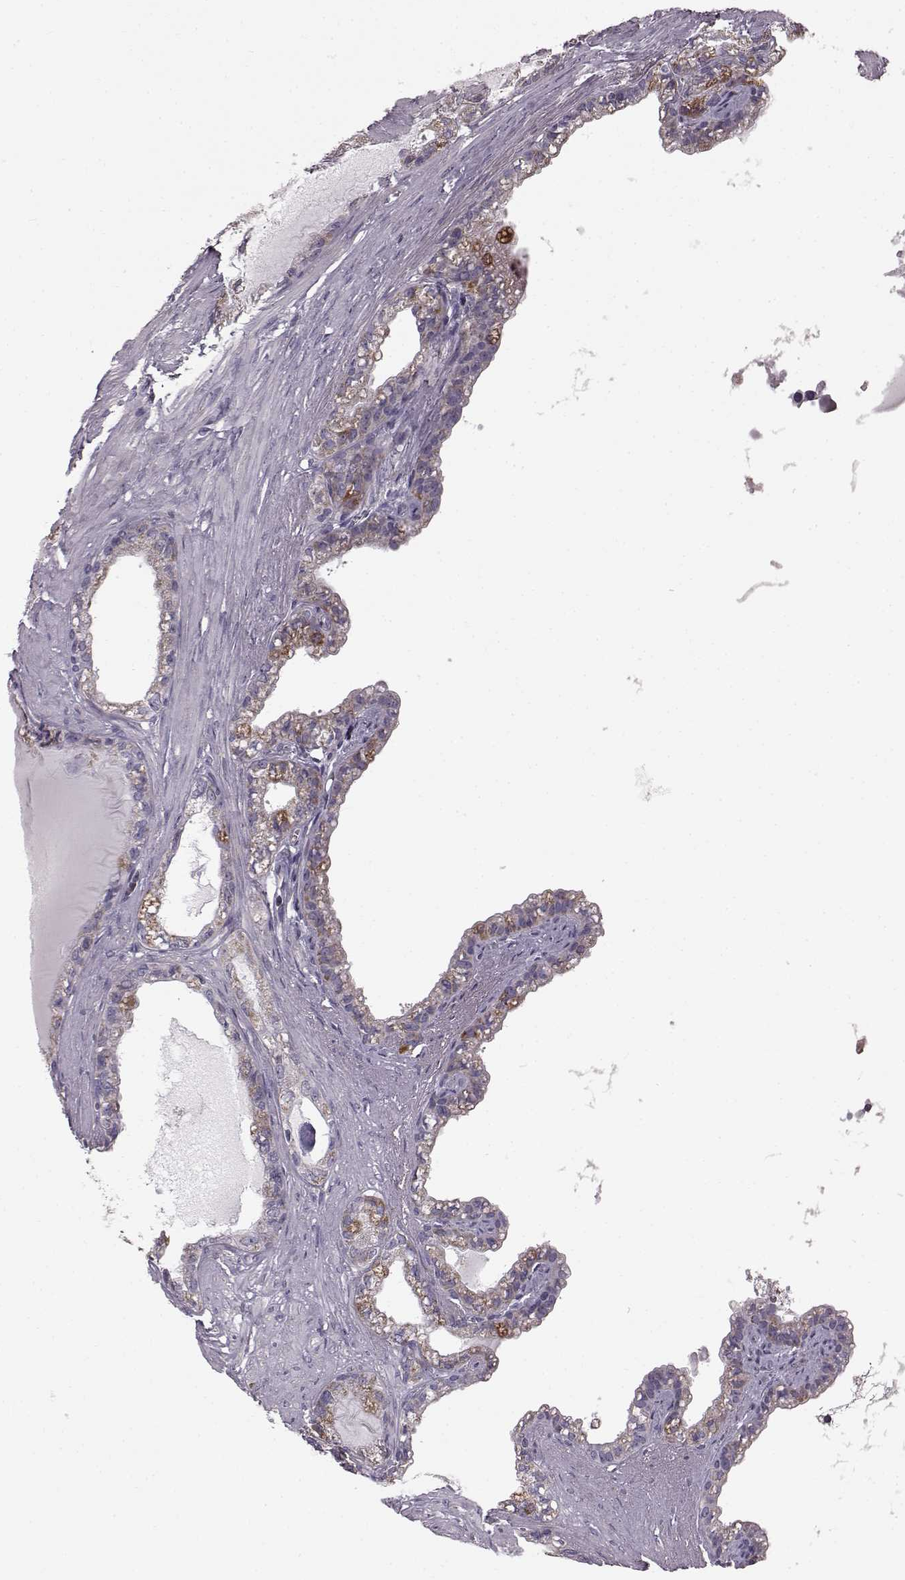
{"staining": {"intensity": "moderate", "quantity": "<25%", "location": "cytoplasmic/membranous"}, "tissue": "seminal vesicle", "cell_type": "Glandular cells", "image_type": "normal", "snomed": [{"axis": "morphology", "description": "Normal tissue, NOS"}, {"axis": "morphology", "description": "Urothelial carcinoma, NOS"}, {"axis": "topography", "description": "Urinary bladder"}, {"axis": "topography", "description": "Seminal veicle"}], "caption": "Human seminal vesicle stained for a protein (brown) exhibits moderate cytoplasmic/membranous positive staining in about <25% of glandular cells.", "gene": "FAM8A1", "patient": {"sex": "male", "age": 76}}